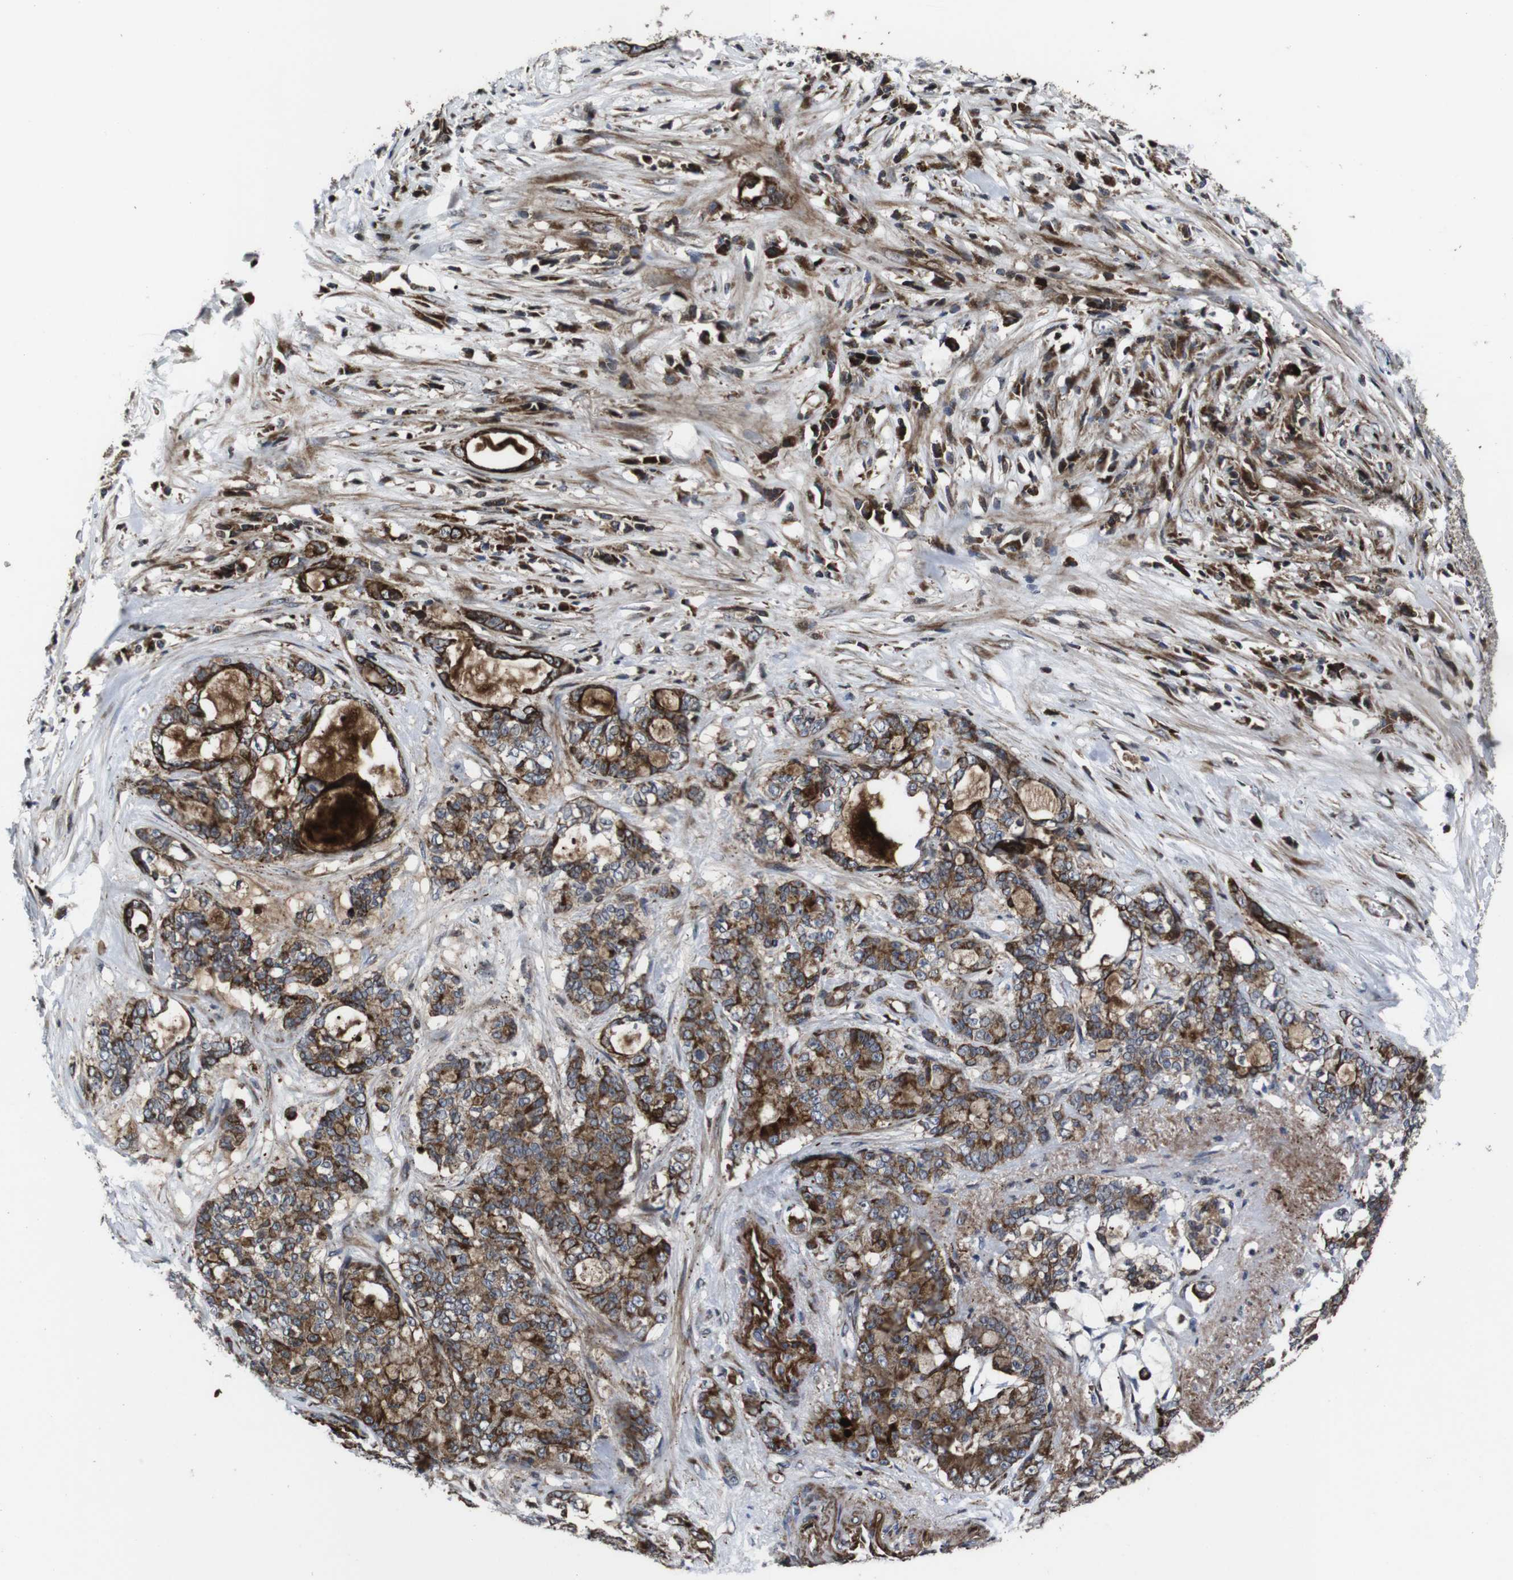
{"staining": {"intensity": "moderate", "quantity": ">75%", "location": "cytoplasmic/membranous"}, "tissue": "pancreatic cancer", "cell_type": "Tumor cells", "image_type": "cancer", "snomed": [{"axis": "morphology", "description": "Adenocarcinoma, NOS"}, {"axis": "topography", "description": "Pancreas"}], "caption": "Pancreatic adenocarcinoma stained with DAB (3,3'-diaminobenzidine) IHC reveals medium levels of moderate cytoplasmic/membranous positivity in approximately >75% of tumor cells.", "gene": "SMYD3", "patient": {"sex": "female", "age": 73}}